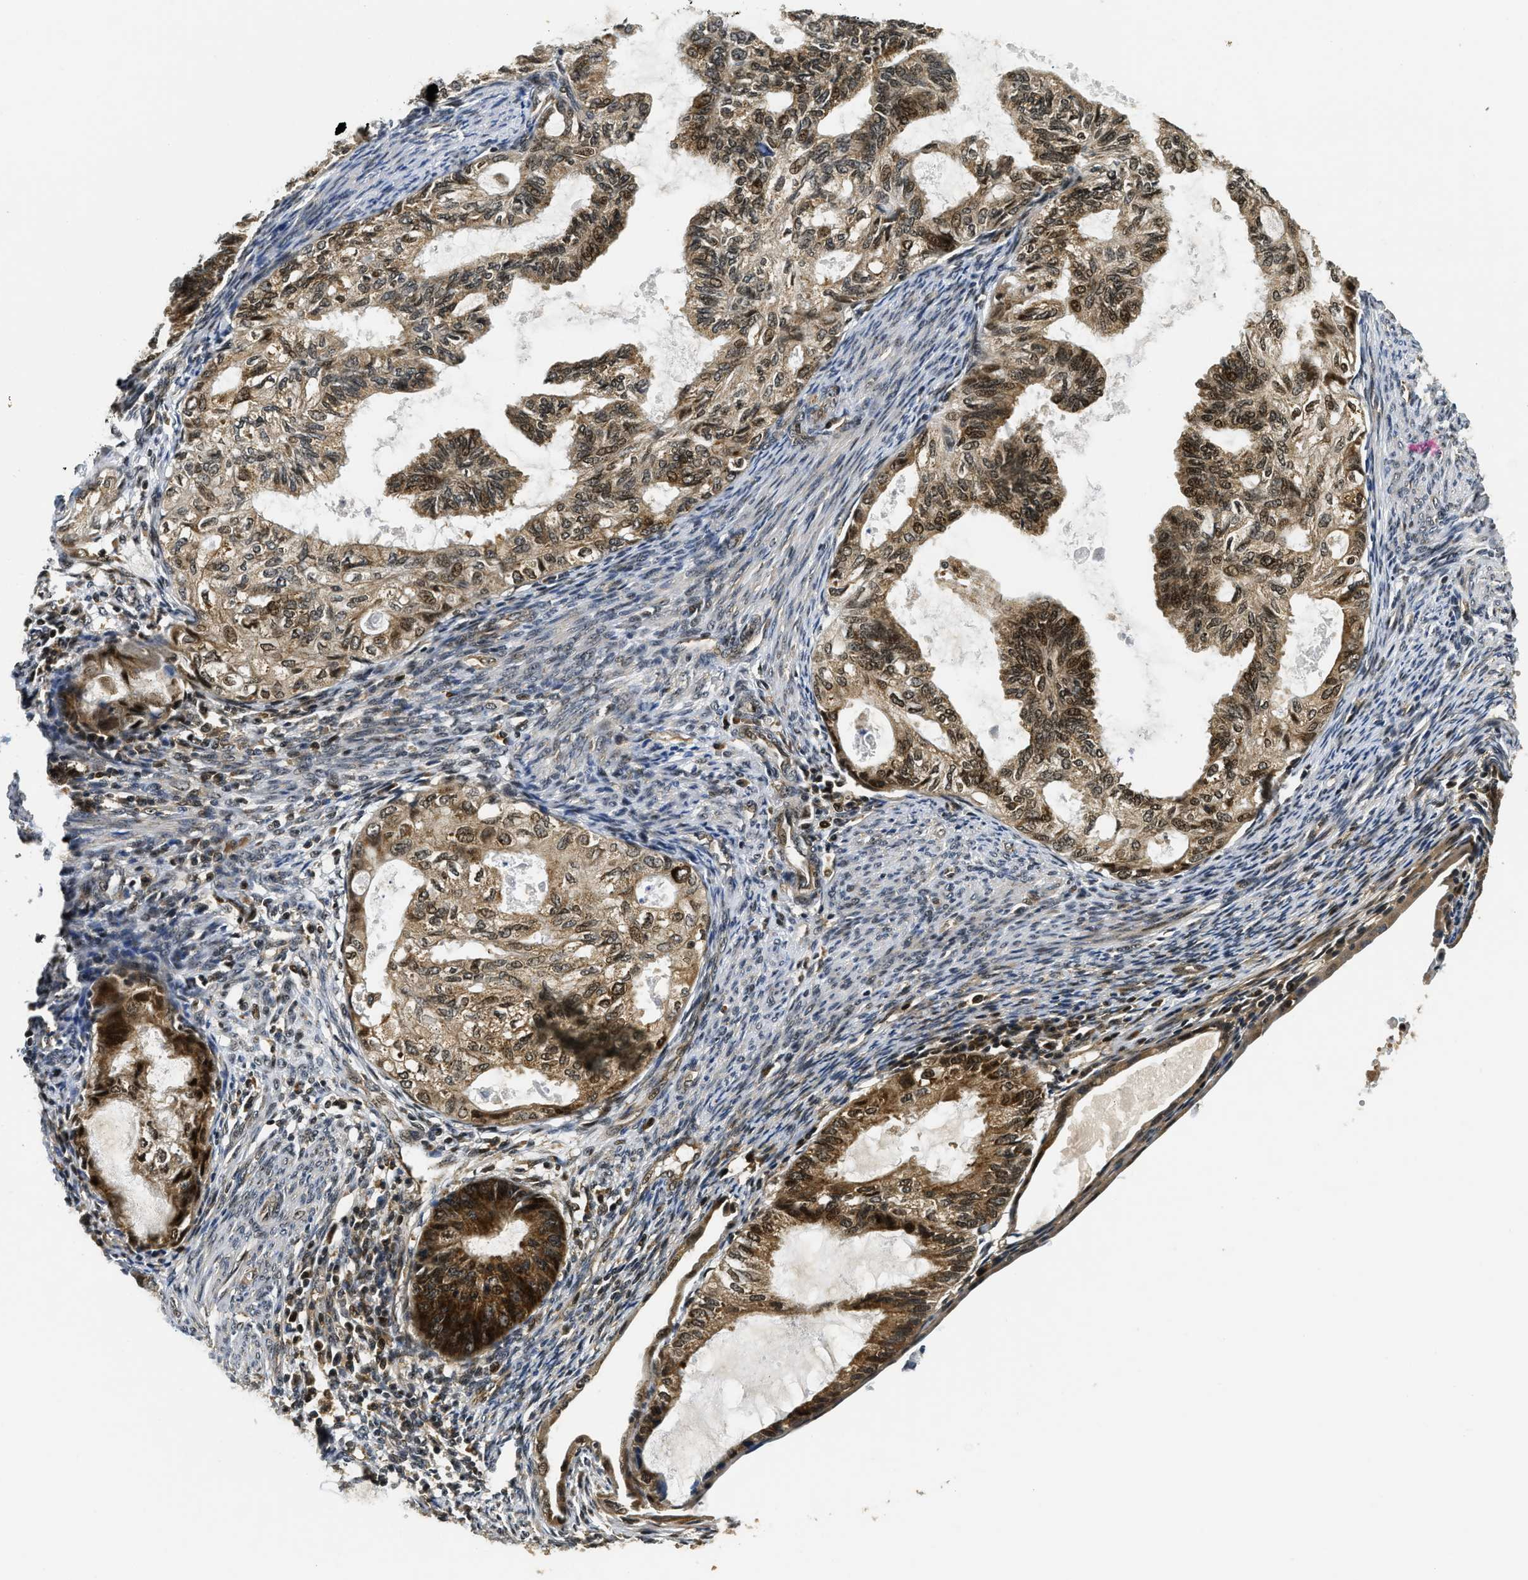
{"staining": {"intensity": "strong", "quantity": ">75%", "location": "cytoplasmic/membranous,nuclear"}, "tissue": "cervical cancer", "cell_type": "Tumor cells", "image_type": "cancer", "snomed": [{"axis": "morphology", "description": "Normal tissue, NOS"}, {"axis": "morphology", "description": "Adenocarcinoma, NOS"}, {"axis": "topography", "description": "Cervix"}, {"axis": "topography", "description": "Endometrium"}], "caption": "Tumor cells exhibit high levels of strong cytoplasmic/membranous and nuclear staining in about >75% of cells in human cervical adenocarcinoma. Immunohistochemistry (ihc) stains the protein of interest in brown and the nuclei are stained blue.", "gene": "ADSL", "patient": {"sex": "female", "age": 86}}